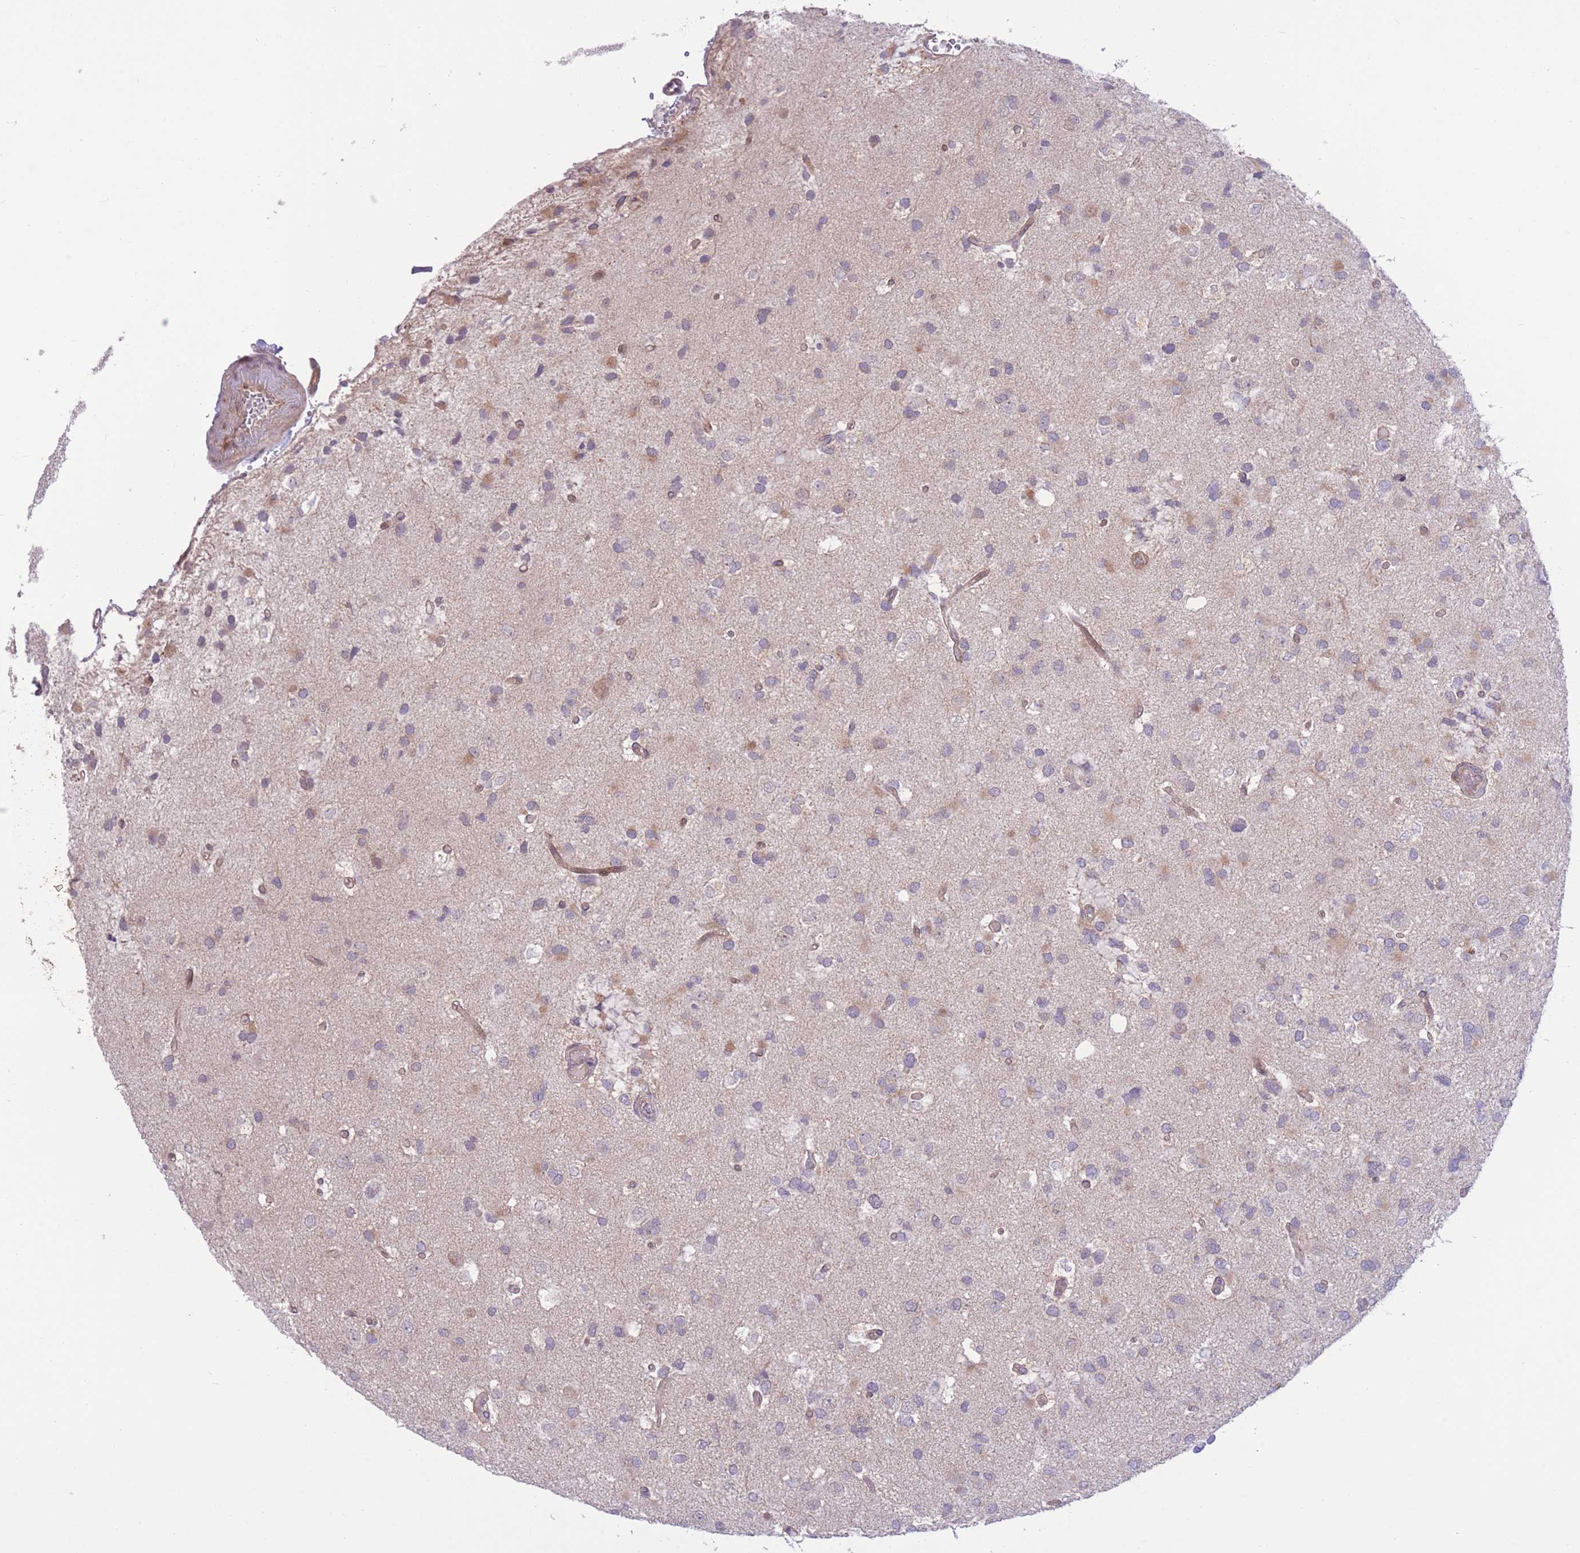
{"staining": {"intensity": "weak", "quantity": "<25%", "location": "cytoplasmic/membranous"}, "tissue": "glioma", "cell_type": "Tumor cells", "image_type": "cancer", "snomed": [{"axis": "morphology", "description": "Glioma, malignant, High grade"}, {"axis": "topography", "description": "Brain"}], "caption": "An IHC micrograph of high-grade glioma (malignant) is shown. There is no staining in tumor cells of high-grade glioma (malignant). (Brightfield microscopy of DAB (3,3'-diaminobenzidine) immunohistochemistry at high magnification).", "gene": "RIC8A", "patient": {"sex": "male", "age": 53}}